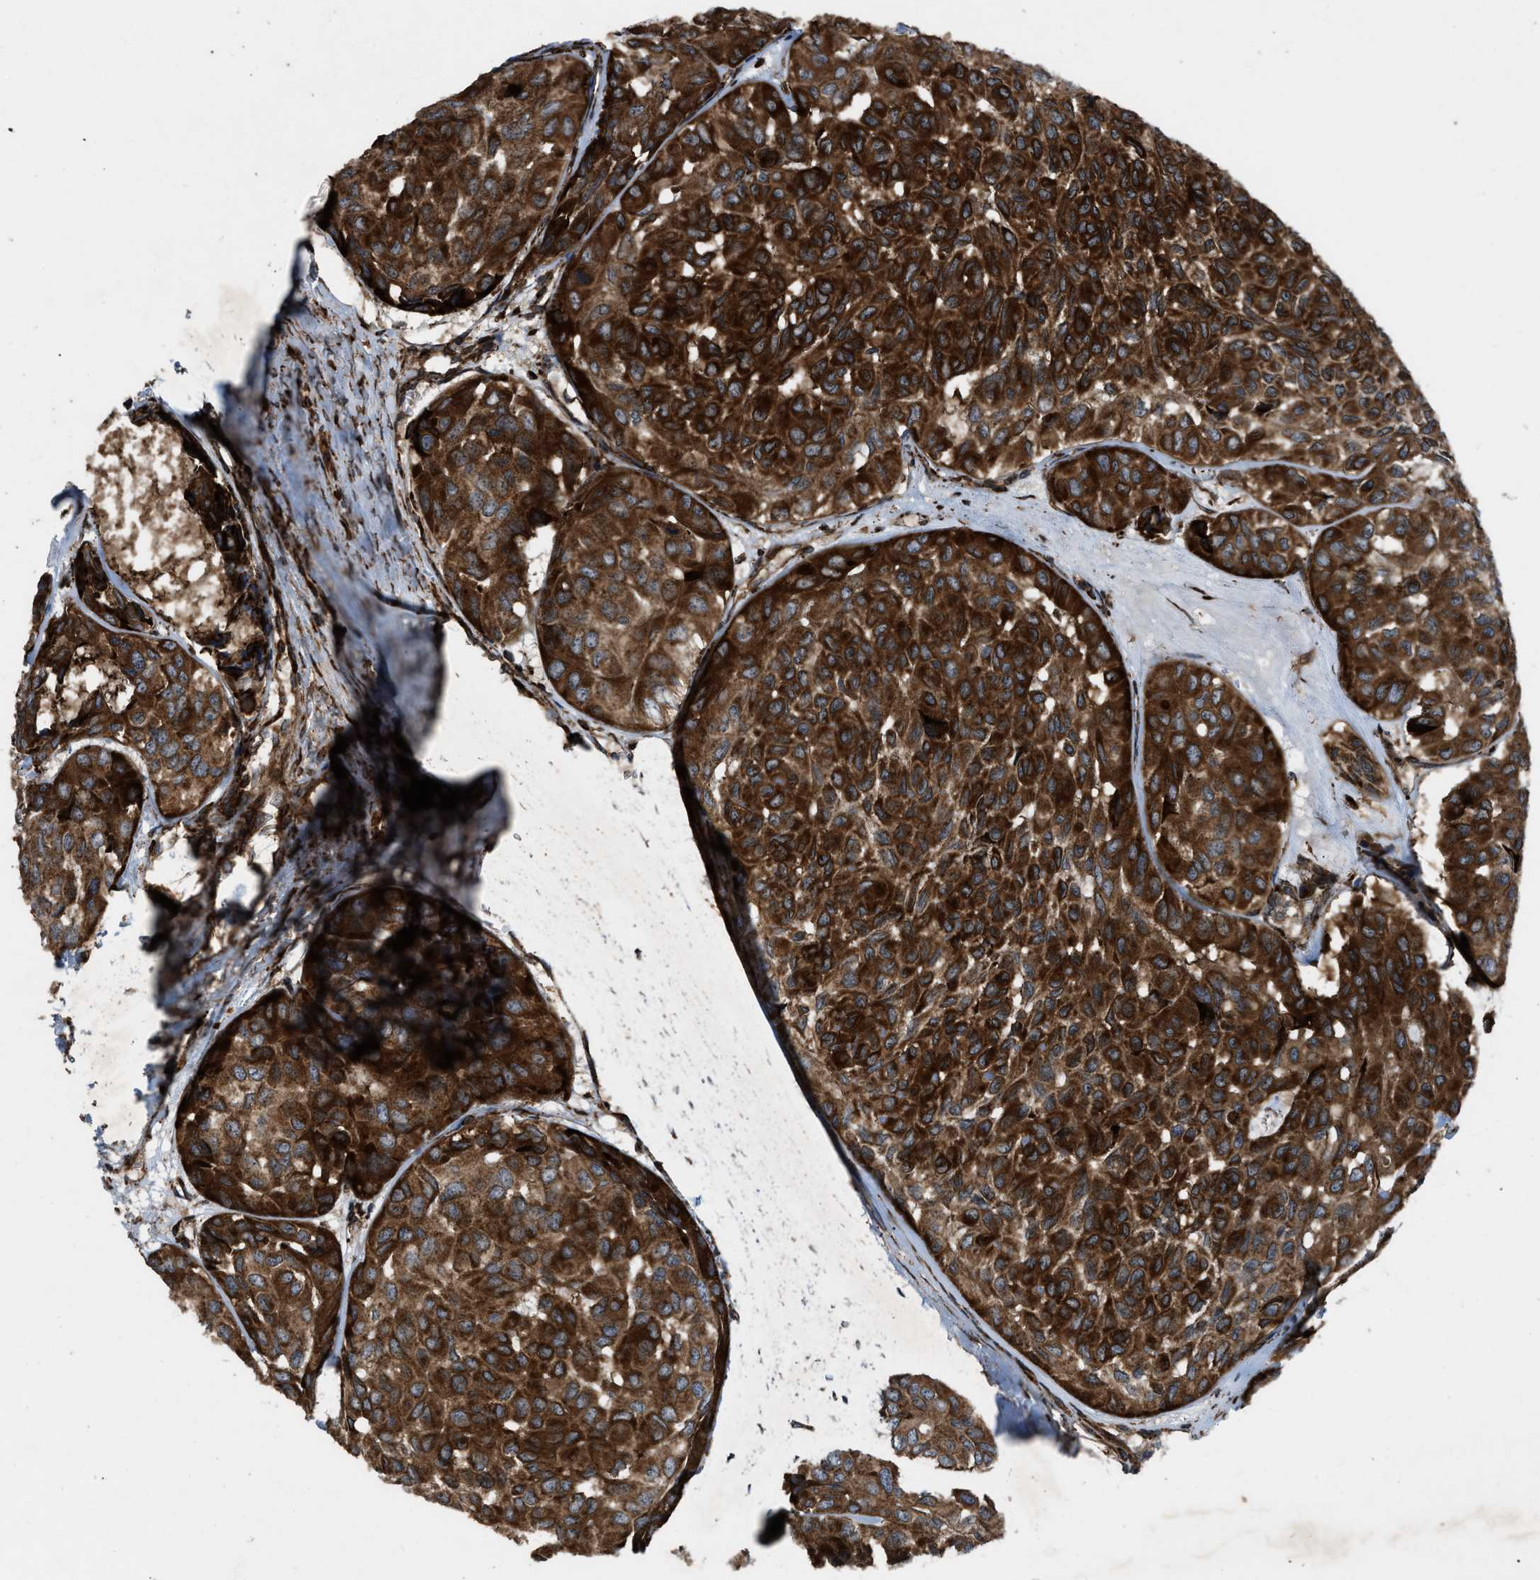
{"staining": {"intensity": "strong", "quantity": ">75%", "location": "cytoplasmic/membranous"}, "tissue": "head and neck cancer", "cell_type": "Tumor cells", "image_type": "cancer", "snomed": [{"axis": "morphology", "description": "Adenocarcinoma, NOS"}, {"axis": "topography", "description": "Salivary gland, NOS"}, {"axis": "topography", "description": "Head-Neck"}], "caption": "Head and neck adenocarcinoma tissue demonstrates strong cytoplasmic/membranous positivity in approximately >75% of tumor cells, visualized by immunohistochemistry. The staining was performed using DAB (3,3'-diaminobenzidine), with brown indicating positive protein expression. Nuclei are stained blue with hematoxylin.", "gene": "PER3", "patient": {"sex": "female", "age": 76}}